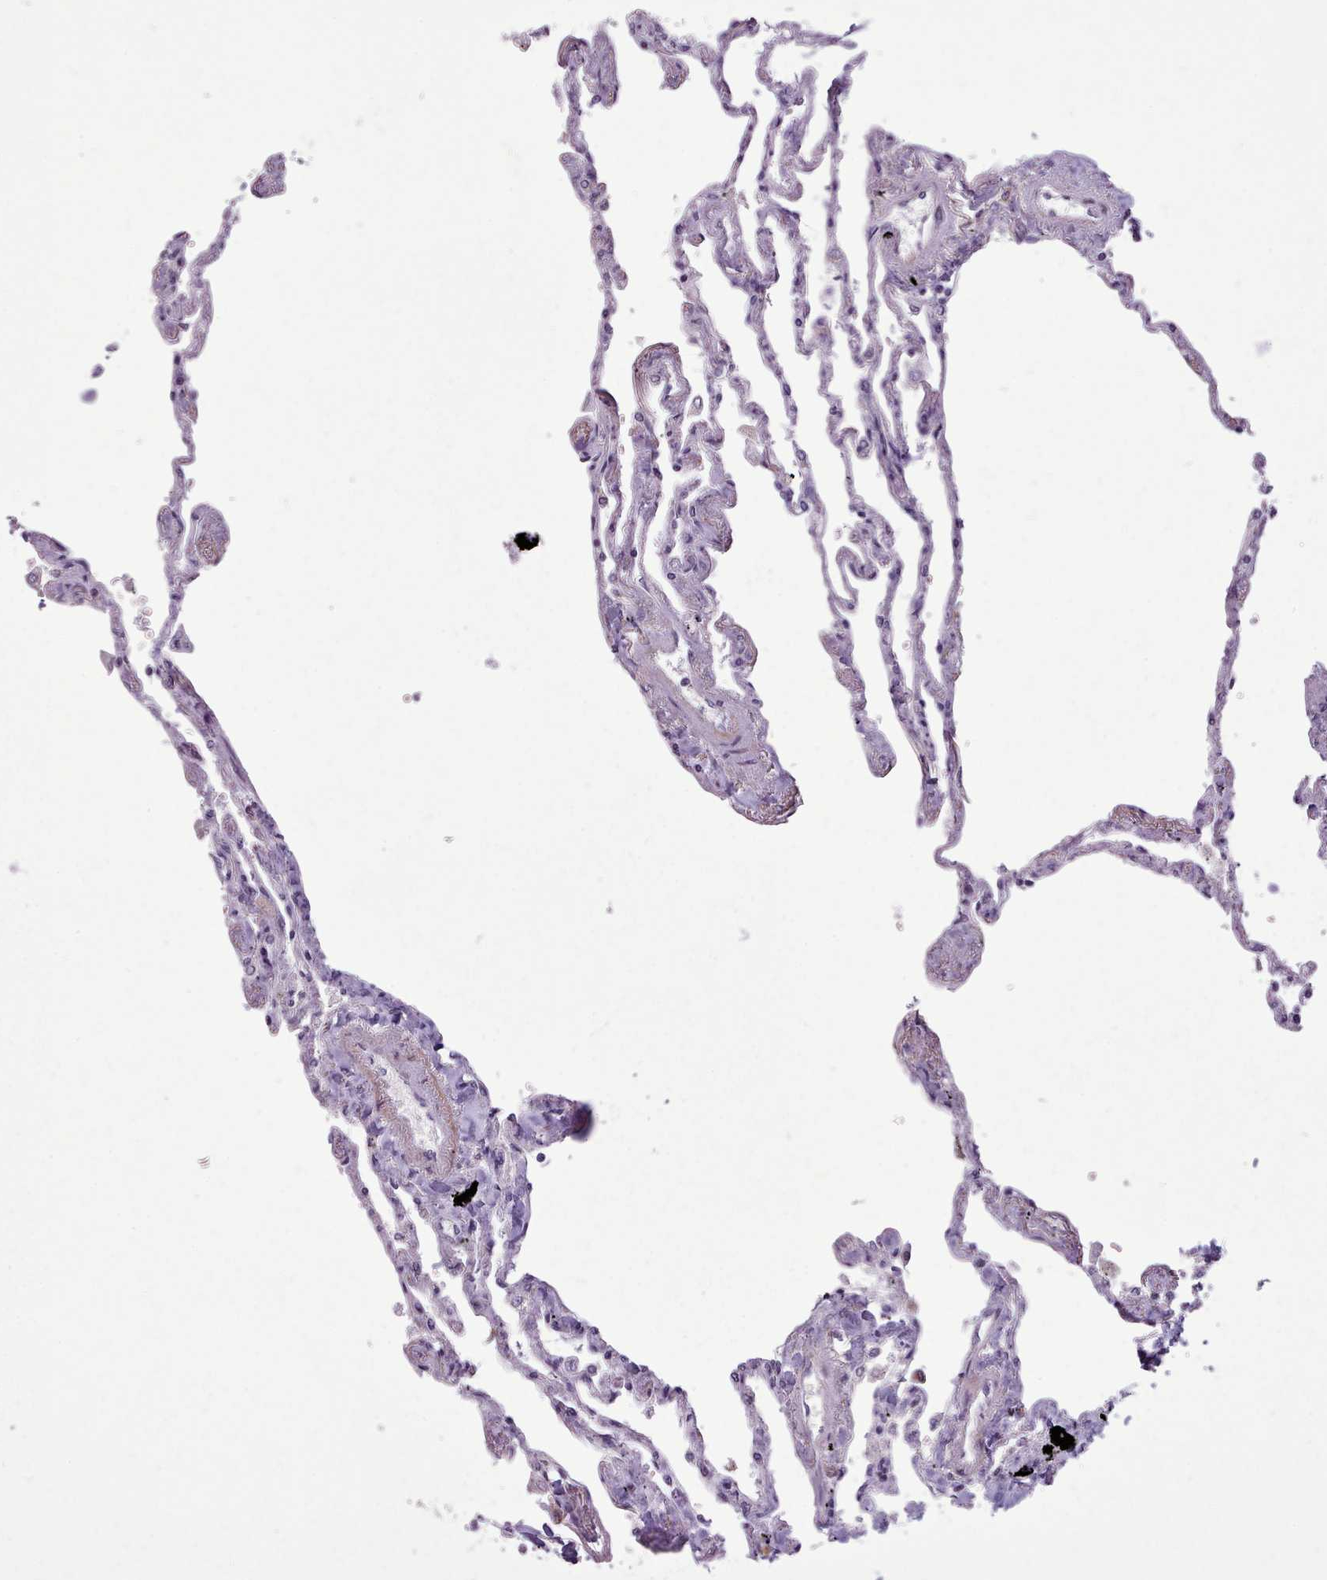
{"staining": {"intensity": "negative", "quantity": "none", "location": "none"}, "tissue": "lung", "cell_type": "Alveolar cells", "image_type": "normal", "snomed": [{"axis": "morphology", "description": "Normal tissue, NOS"}, {"axis": "topography", "description": "Lung"}], "caption": "DAB (3,3'-diaminobenzidine) immunohistochemical staining of benign human lung reveals no significant expression in alveolar cells. Nuclei are stained in blue.", "gene": "AVL9", "patient": {"sex": "female", "age": 67}}